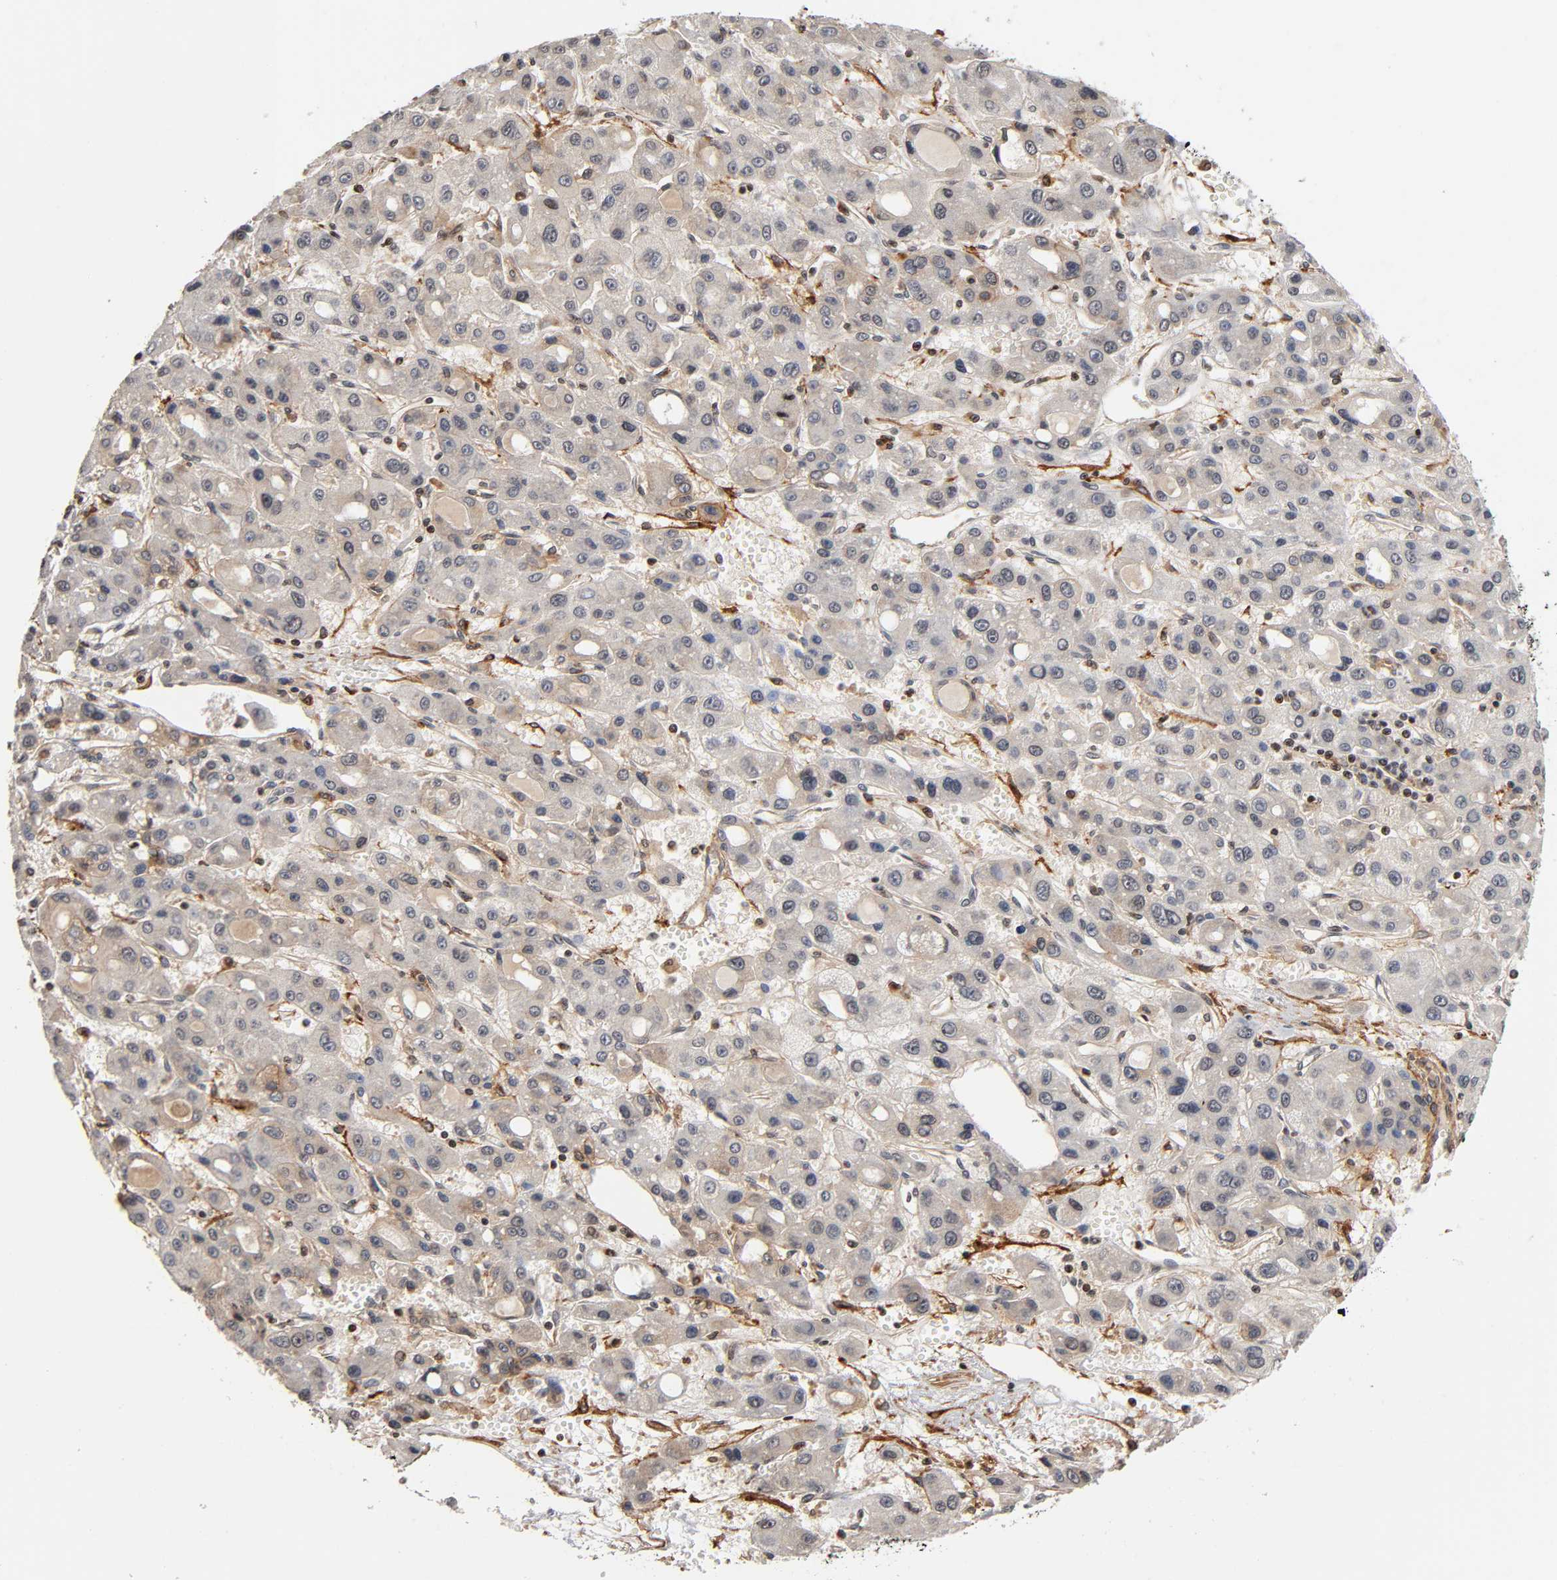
{"staining": {"intensity": "negative", "quantity": "none", "location": "none"}, "tissue": "liver cancer", "cell_type": "Tumor cells", "image_type": "cancer", "snomed": [{"axis": "morphology", "description": "Carcinoma, Hepatocellular, NOS"}, {"axis": "topography", "description": "Liver"}], "caption": "A high-resolution histopathology image shows IHC staining of liver cancer (hepatocellular carcinoma), which reveals no significant staining in tumor cells.", "gene": "ITGAV", "patient": {"sex": "male", "age": 55}}